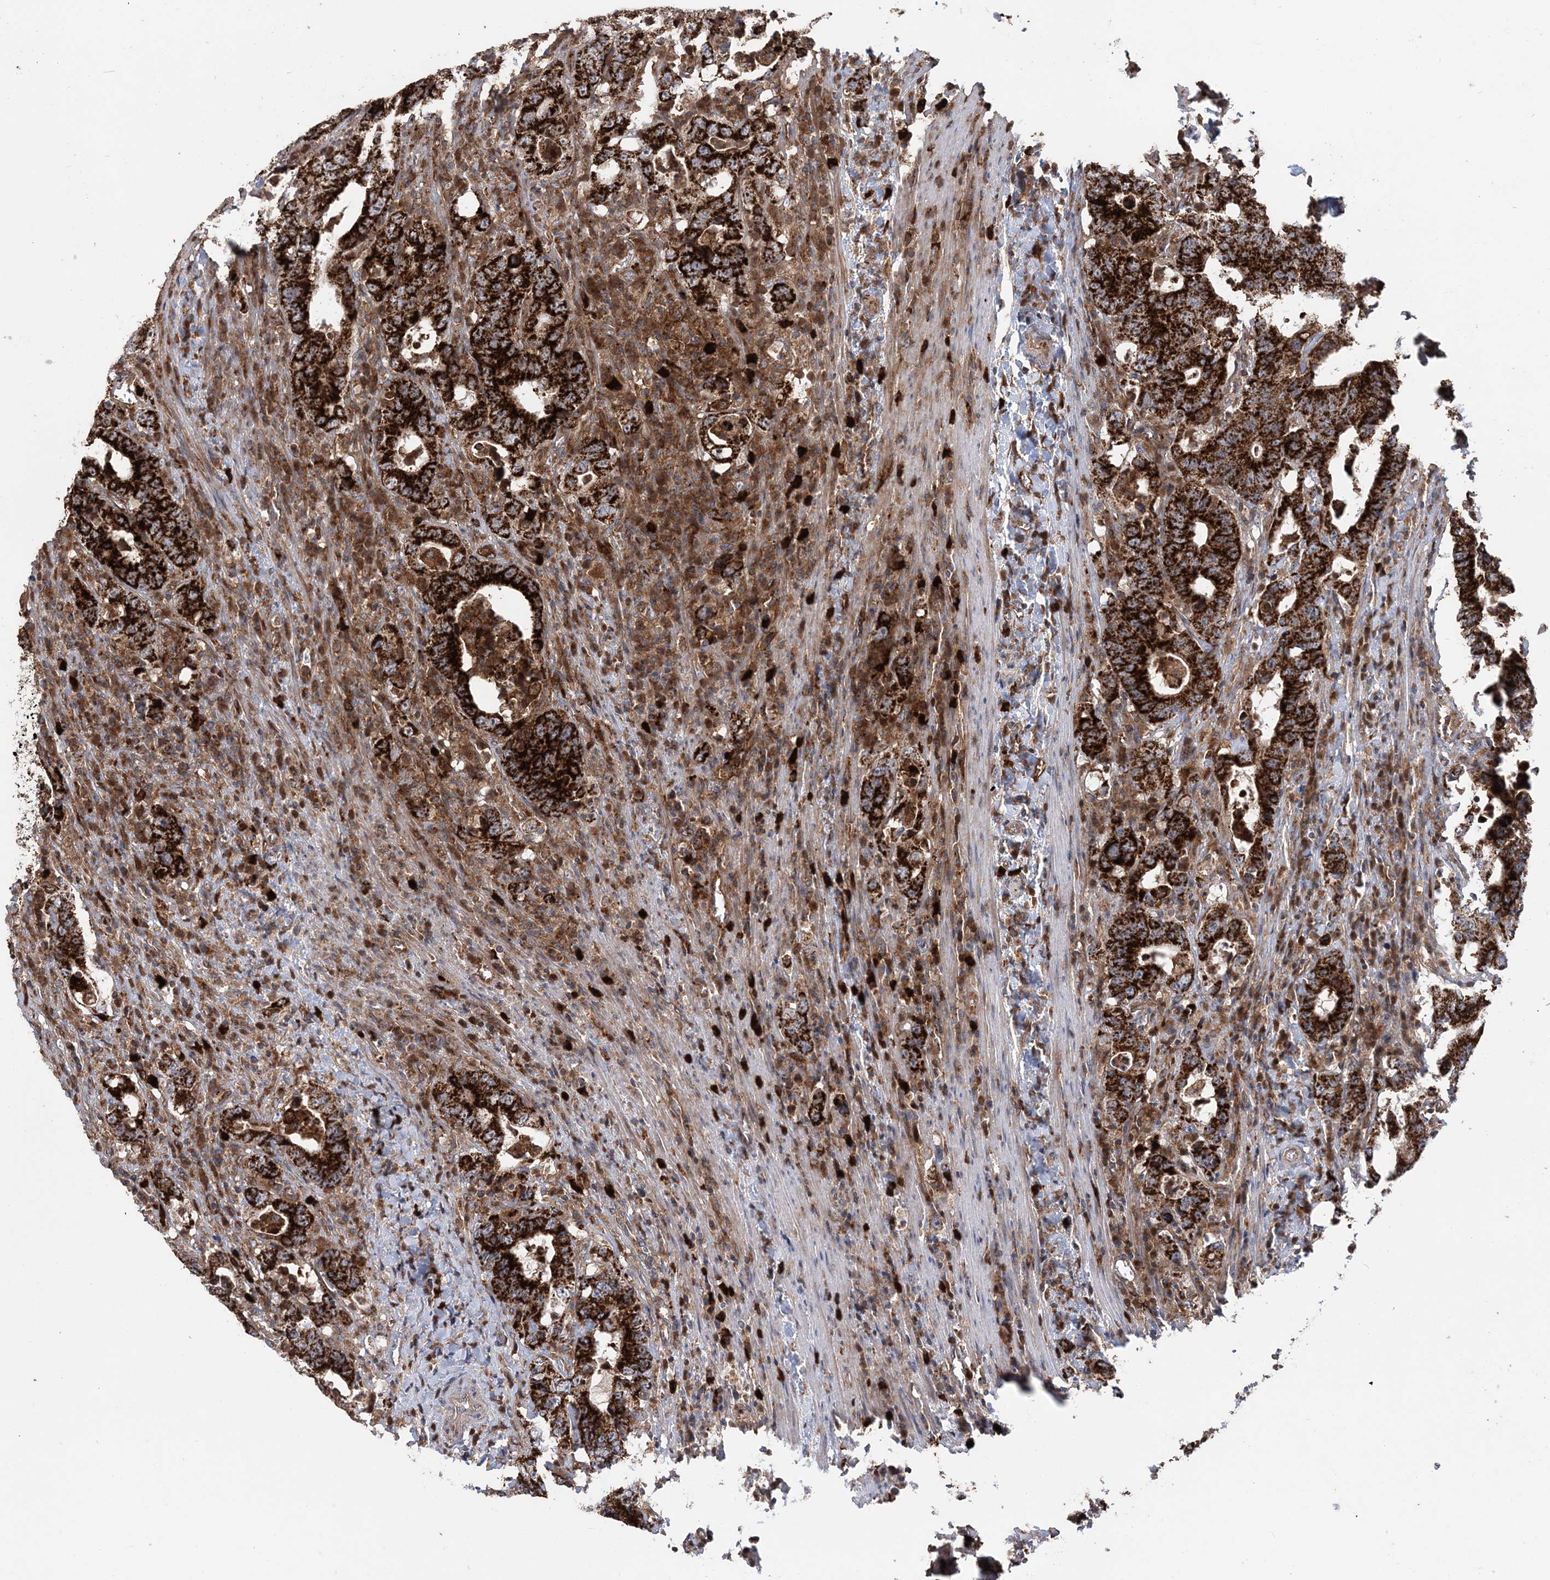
{"staining": {"intensity": "strong", "quantity": ">75%", "location": "cytoplasmic/membranous"}, "tissue": "colorectal cancer", "cell_type": "Tumor cells", "image_type": "cancer", "snomed": [{"axis": "morphology", "description": "Adenocarcinoma, NOS"}, {"axis": "topography", "description": "Colon"}], "caption": "Strong cytoplasmic/membranous protein positivity is appreciated in approximately >75% of tumor cells in colorectal adenocarcinoma.", "gene": "LRPPRC", "patient": {"sex": "female", "age": 75}}